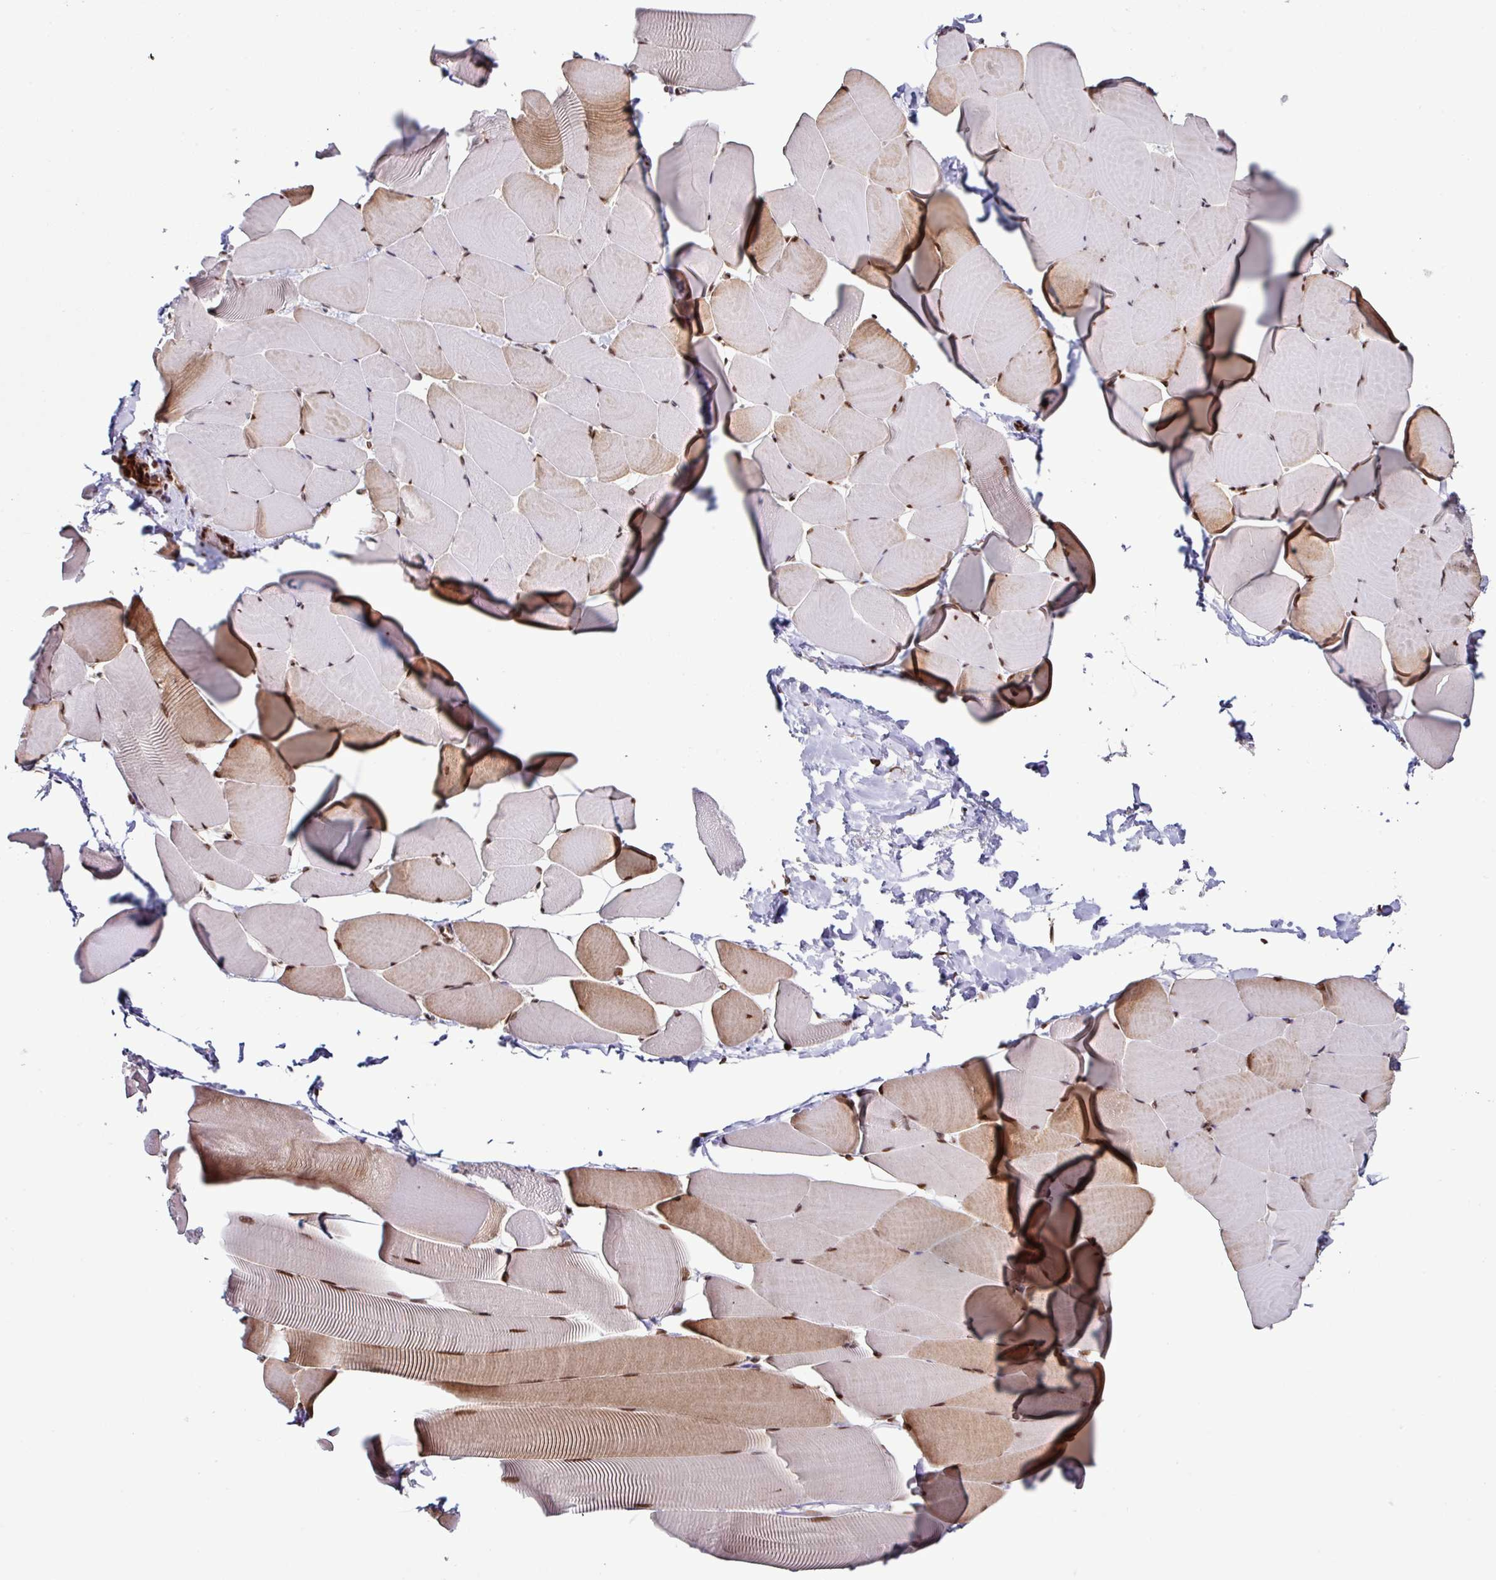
{"staining": {"intensity": "moderate", "quantity": "25%-75%", "location": "cytoplasmic/membranous,nuclear"}, "tissue": "skeletal muscle", "cell_type": "Myocytes", "image_type": "normal", "snomed": [{"axis": "morphology", "description": "Normal tissue, NOS"}, {"axis": "topography", "description": "Skeletal muscle"}], "caption": "Brown immunohistochemical staining in unremarkable human skeletal muscle demonstrates moderate cytoplasmic/membranous,nuclear staining in approximately 25%-75% of myocytes. The protein of interest is stained brown, and the nuclei are stained in blue (DAB IHC with brightfield microscopy, high magnification).", "gene": "MORF4L2", "patient": {"sex": "male", "age": 25}}